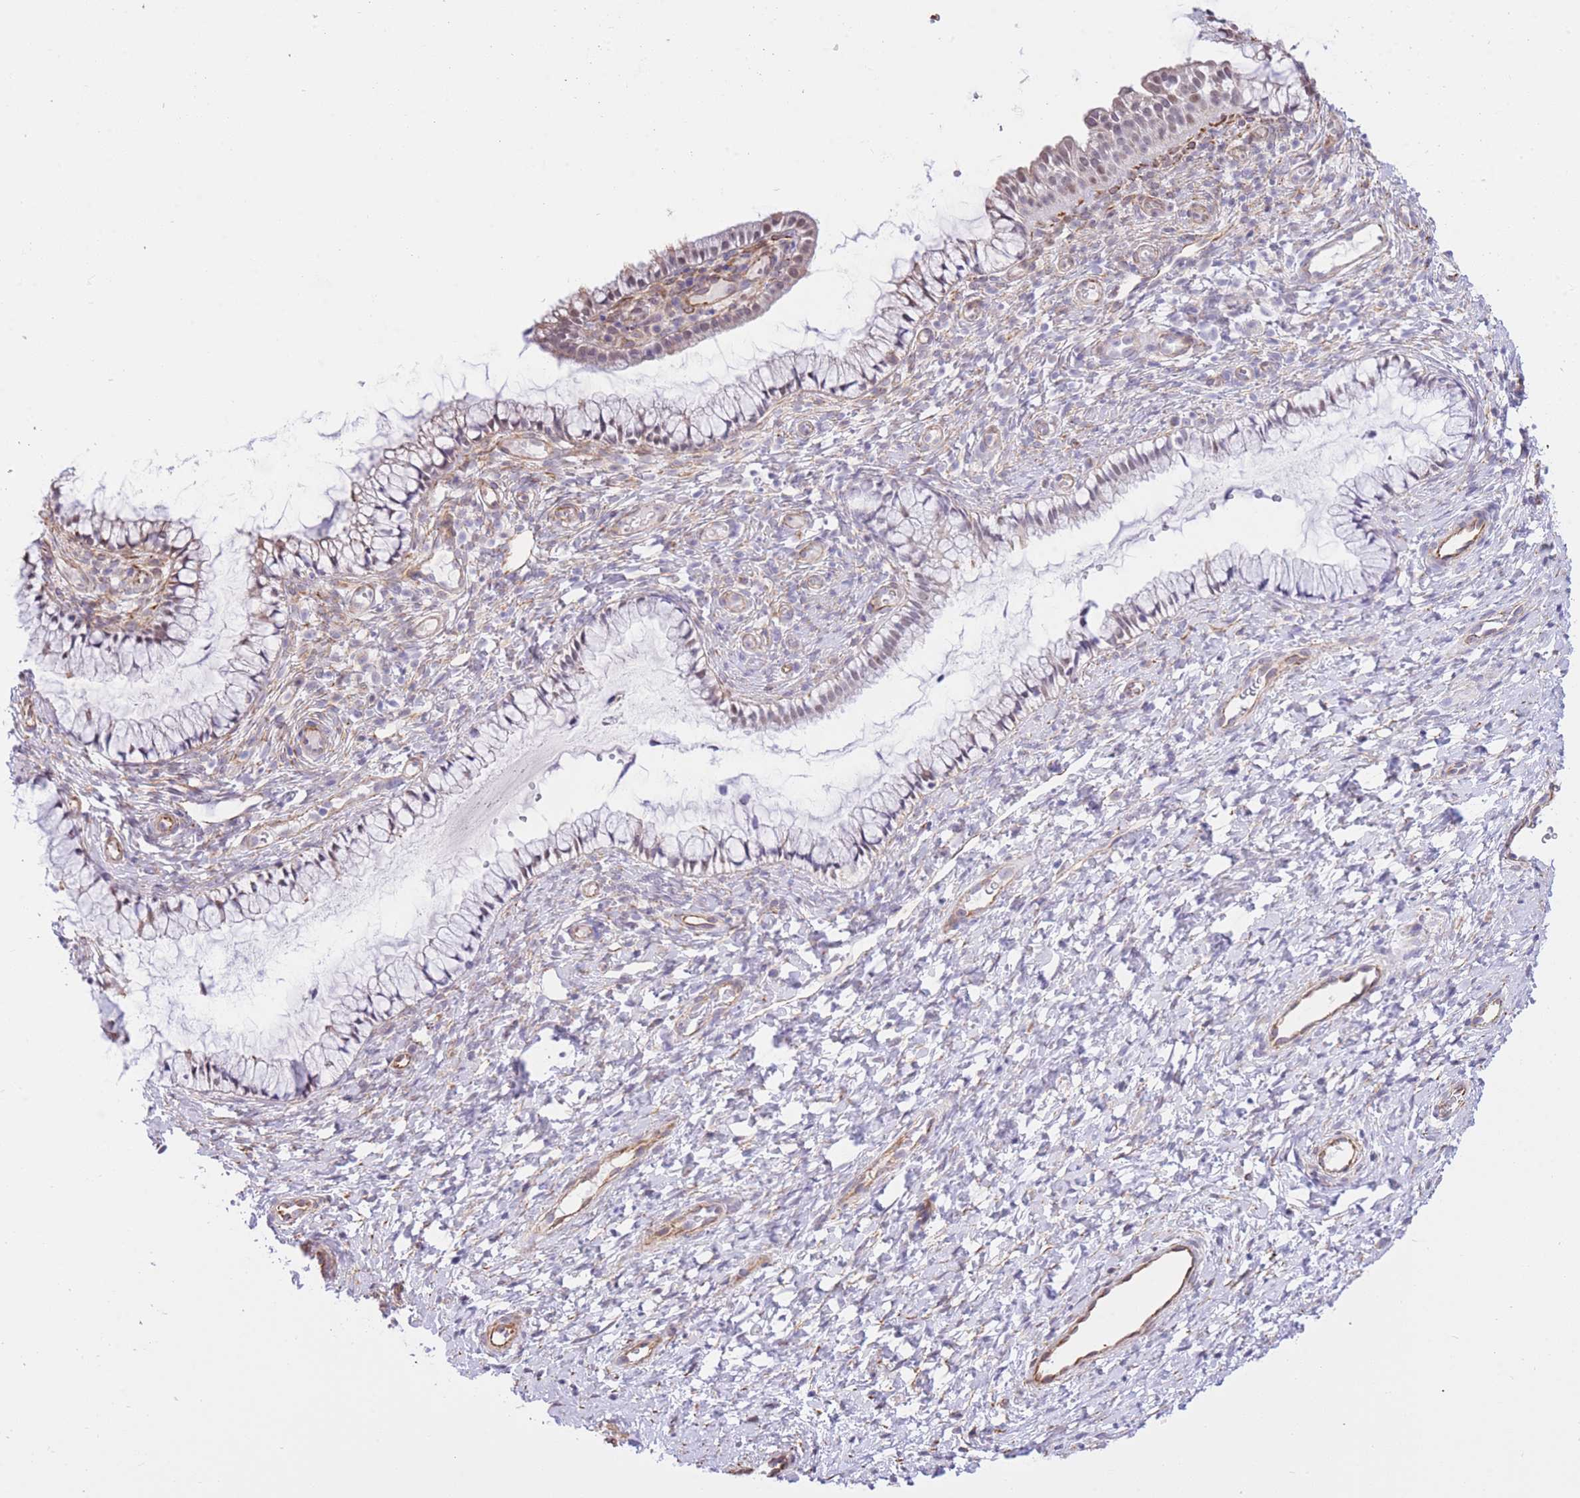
{"staining": {"intensity": "negative", "quantity": "none", "location": "none"}, "tissue": "cervix", "cell_type": "Glandular cells", "image_type": "normal", "snomed": [{"axis": "morphology", "description": "Normal tissue, NOS"}, {"axis": "topography", "description": "Cervix"}], "caption": "There is no significant staining in glandular cells of cervix.", "gene": "PSG11", "patient": {"sex": "female", "age": 36}}